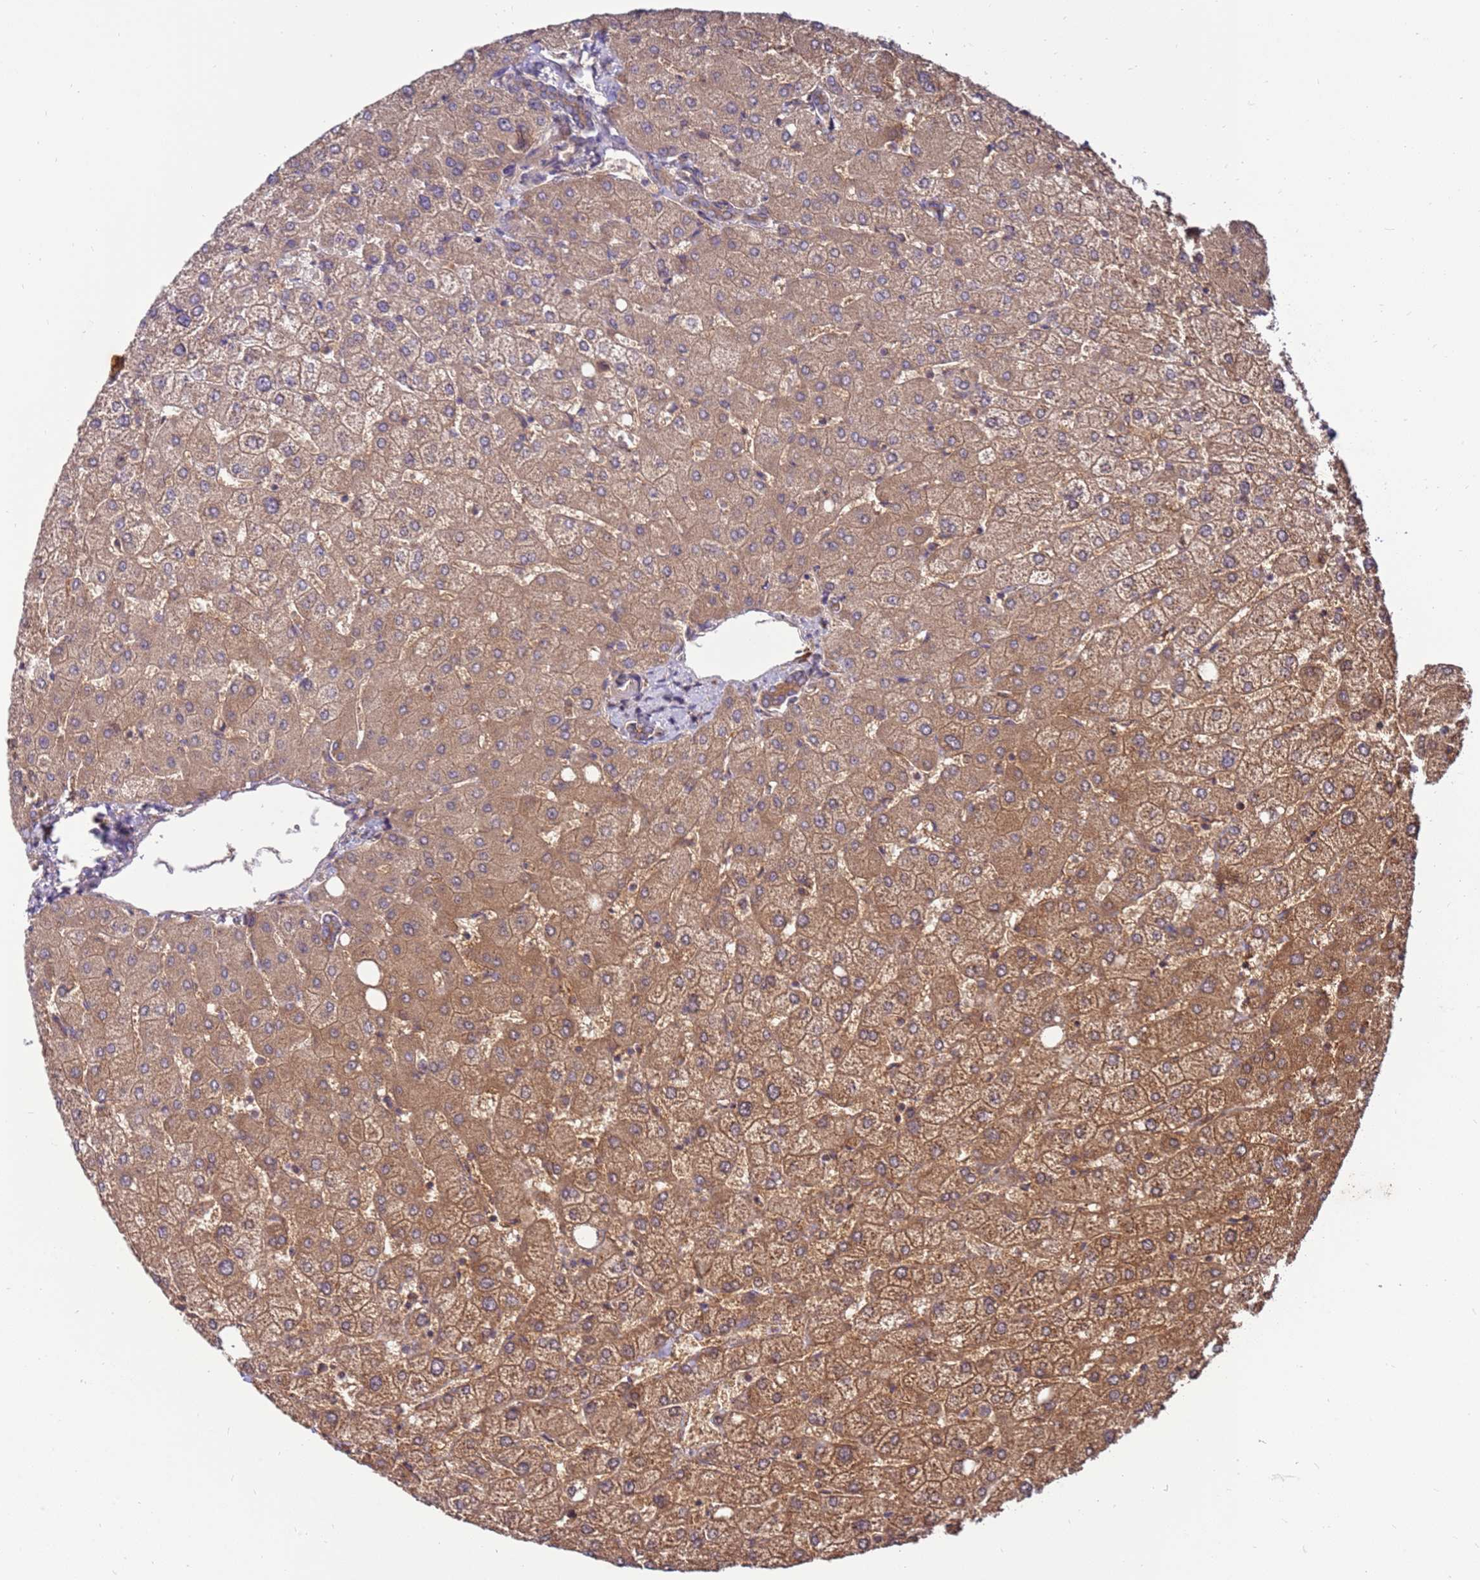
{"staining": {"intensity": "moderate", "quantity": ">75%", "location": "cytoplasmic/membranous"}, "tissue": "liver", "cell_type": "Cholangiocytes", "image_type": "normal", "snomed": [{"axis": "morphology", "description": "Normal tissue, NOS"}, {"axis": "topography", "description": "Liver"}], "caption": "An immunohistochemistry (IHC) micrograph of unremarkable tissue is shown. Protein staining in brown labels moderate cytoplasmic/membranous positivity in liver within cholangiocytes.", "gene": "SLC44A5", "patient": {"sex": "female", "age": 54}}